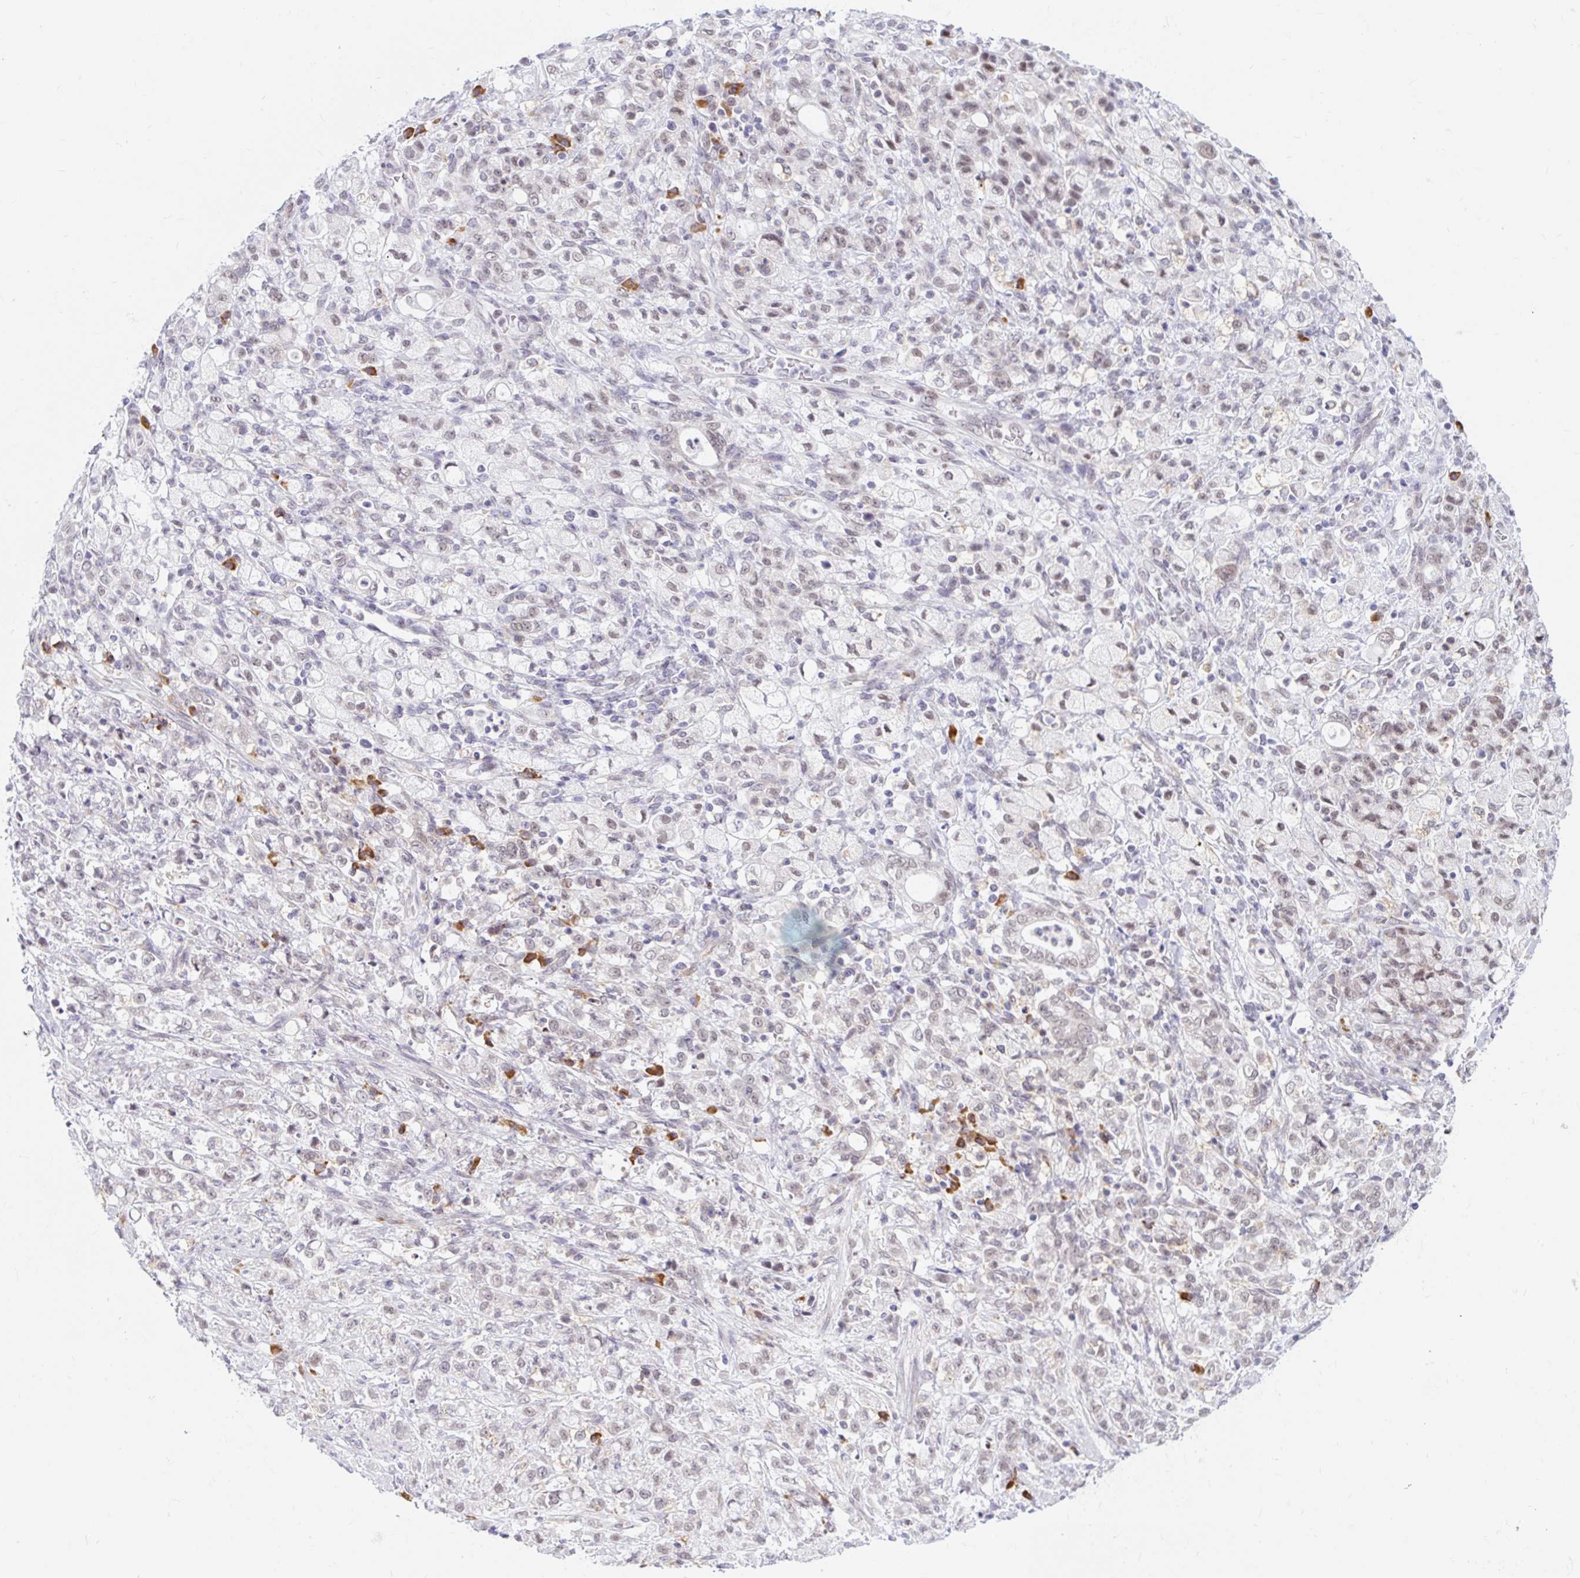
{"staining": {"intensity": "negative", "quantity": "none", "location": "none"}, "tissue": "stomach cancer", "cell_type": "Tumor cells", "image_type": "cancer", "snomed": [{"axis": "morphology", "description": "Adenocarcinoma, NOS"}, {"axis": "topography", "description": "Stomach"}], "caption": "IHC histopathology image of neoplastic tissue: stomach cancer (adenocarcinoma) stained with DAB exhibits no significant protein expression in tumor cells. The staining was performed using DAB to visualize the protein expression in brown, while the nuclei were stained in blue with hematoxylin (Magnification: 20x).", "gene": "SRSF10", "patient": {"sex": "female", "age": 60}}